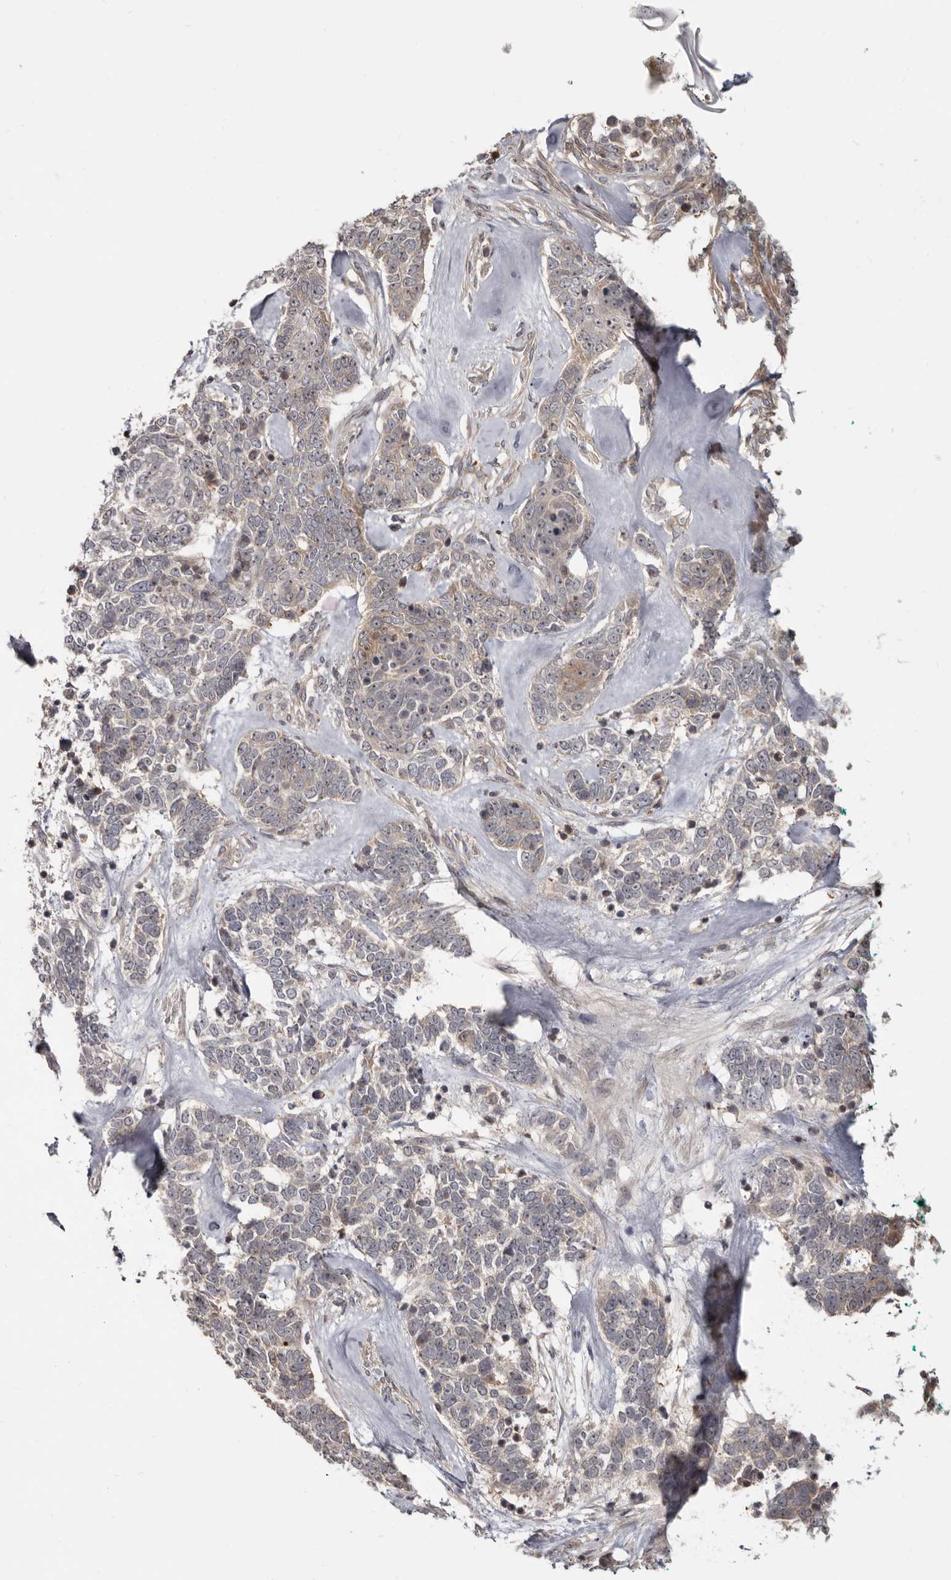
{"staining": {"intensity": "weak", "quantity": "25%-75%", "location": "cytoplasmic/membranous"}, "tissue": "skin cancer", "cell_type": "Tumor cells", "image_type": "cancer", "snomed": [{"axis": "morphology", "description": "Basal cell carcinoma"}, {"axis": "topography", "description": "Skin"}], "caption": "Skin cancer stained with a brown dye exhibits weak cytoplasmic/membranous positive positivity in about 25%-75% of tumor cells.", "gene": "BAD", "patient": {"sex": "female", "age": 81}}